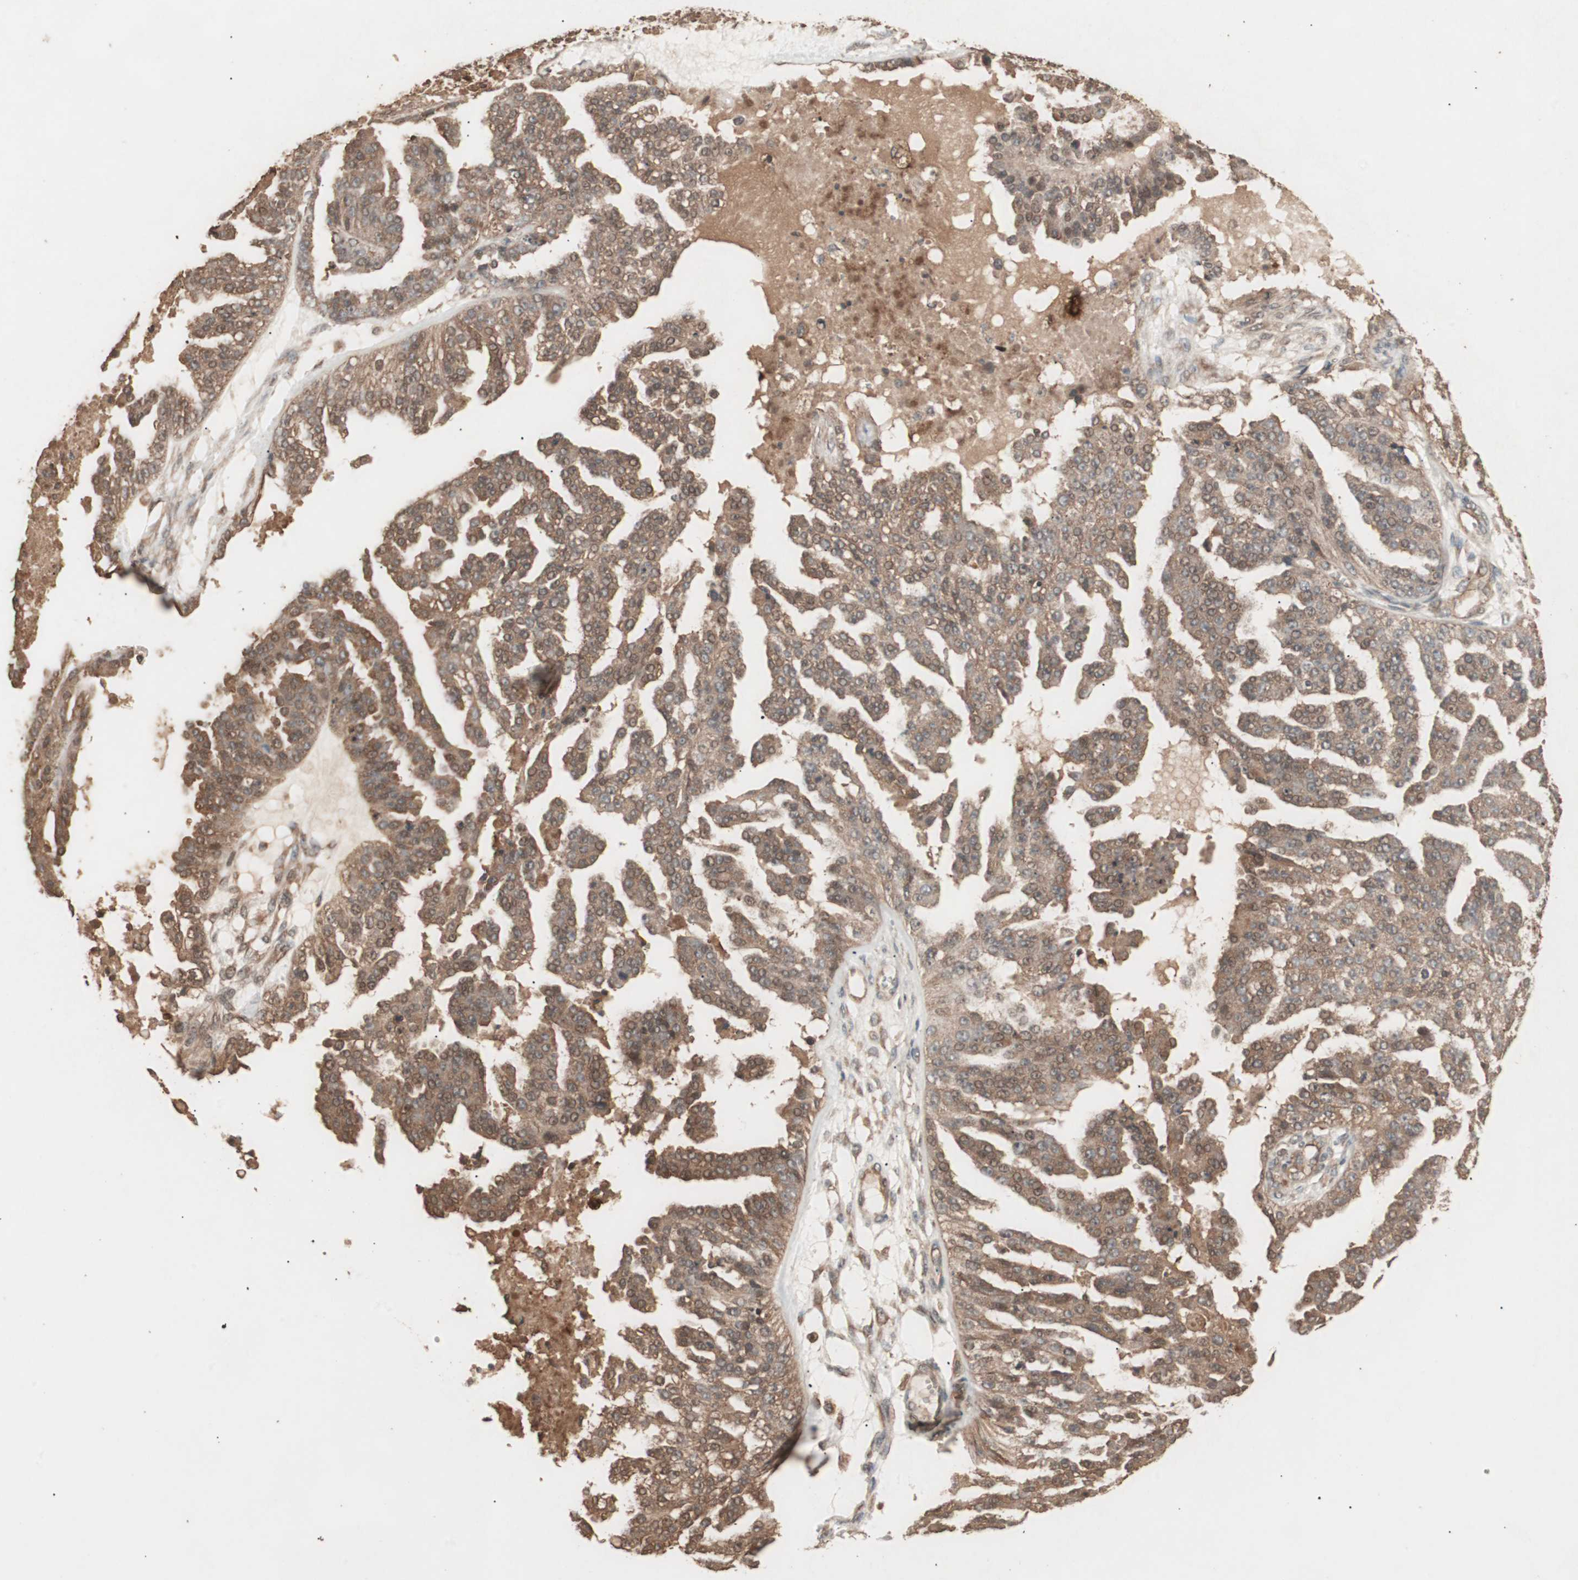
{"staining": {"intensity": "moderate", "quantity": ">75%", "location": "cytoplasmic/membranous"}, "tissue": "ovarian cancer", "cell_type": "Tumor cells", "image_type": "cancer", "snomed": [{"axis": "morphology", "description": "Carcinoma, NOS"}, {"axis": "topography", "description": "Soft tissue"}, {"axis": "topography", "description": "Ovary"}], "caption": "Immunohistochemistry staining of ovarian carcinoma, which displays medium levels of moderate cytoplasmic/membranous expression in approximately >75% of tumor cells indicating moderate cytoplasmic/membranous protein positivity. The staining was performed using DAB (brown) for protein detection and nuclei were counterstained in hematoxylin (blue).", "gene": "CCN4", "patient": {"sex": "female", "age": 54}}